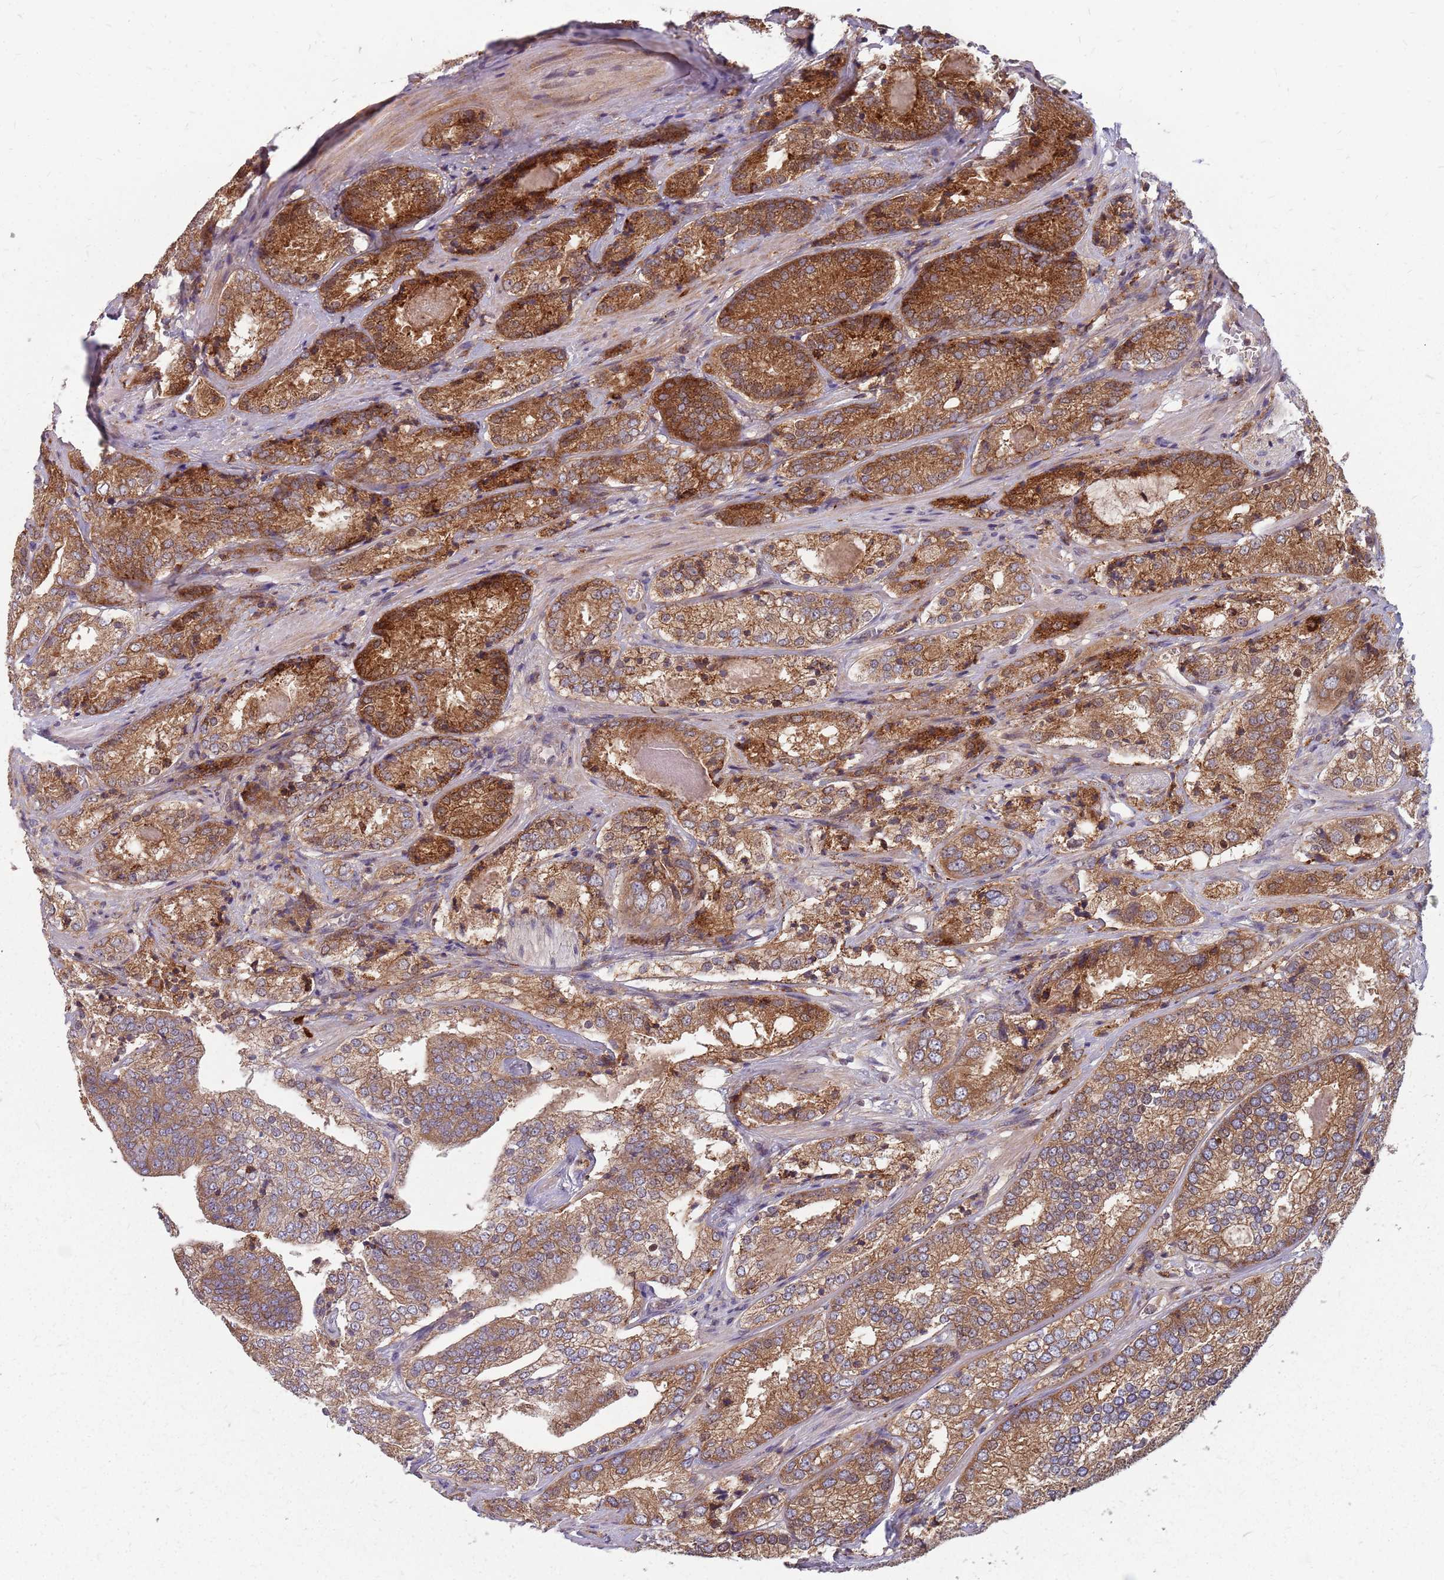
{"staining": {"intensity": "moderate", "quantity": ">75%", "location": "cytoplasmic/membranous"}, "tissue": "prostate cancer", "cell_type": "Tumor cells", "image_type": "cancer", "snomed": [{"axis": "morphology", "description": "Adenocarcinoma, High grade"}, {"axis": "topography", "description": "Prostate"}], "caption": "Prostate high-grade adenocarcinoma stained with DAB immunohistochemistry displays medium levels of moderate cytoplasmic/membranous positivity in approximately >75% of tumor cells.", "gene": "NME4", "patient": {"sex": "male", "age": 63}}